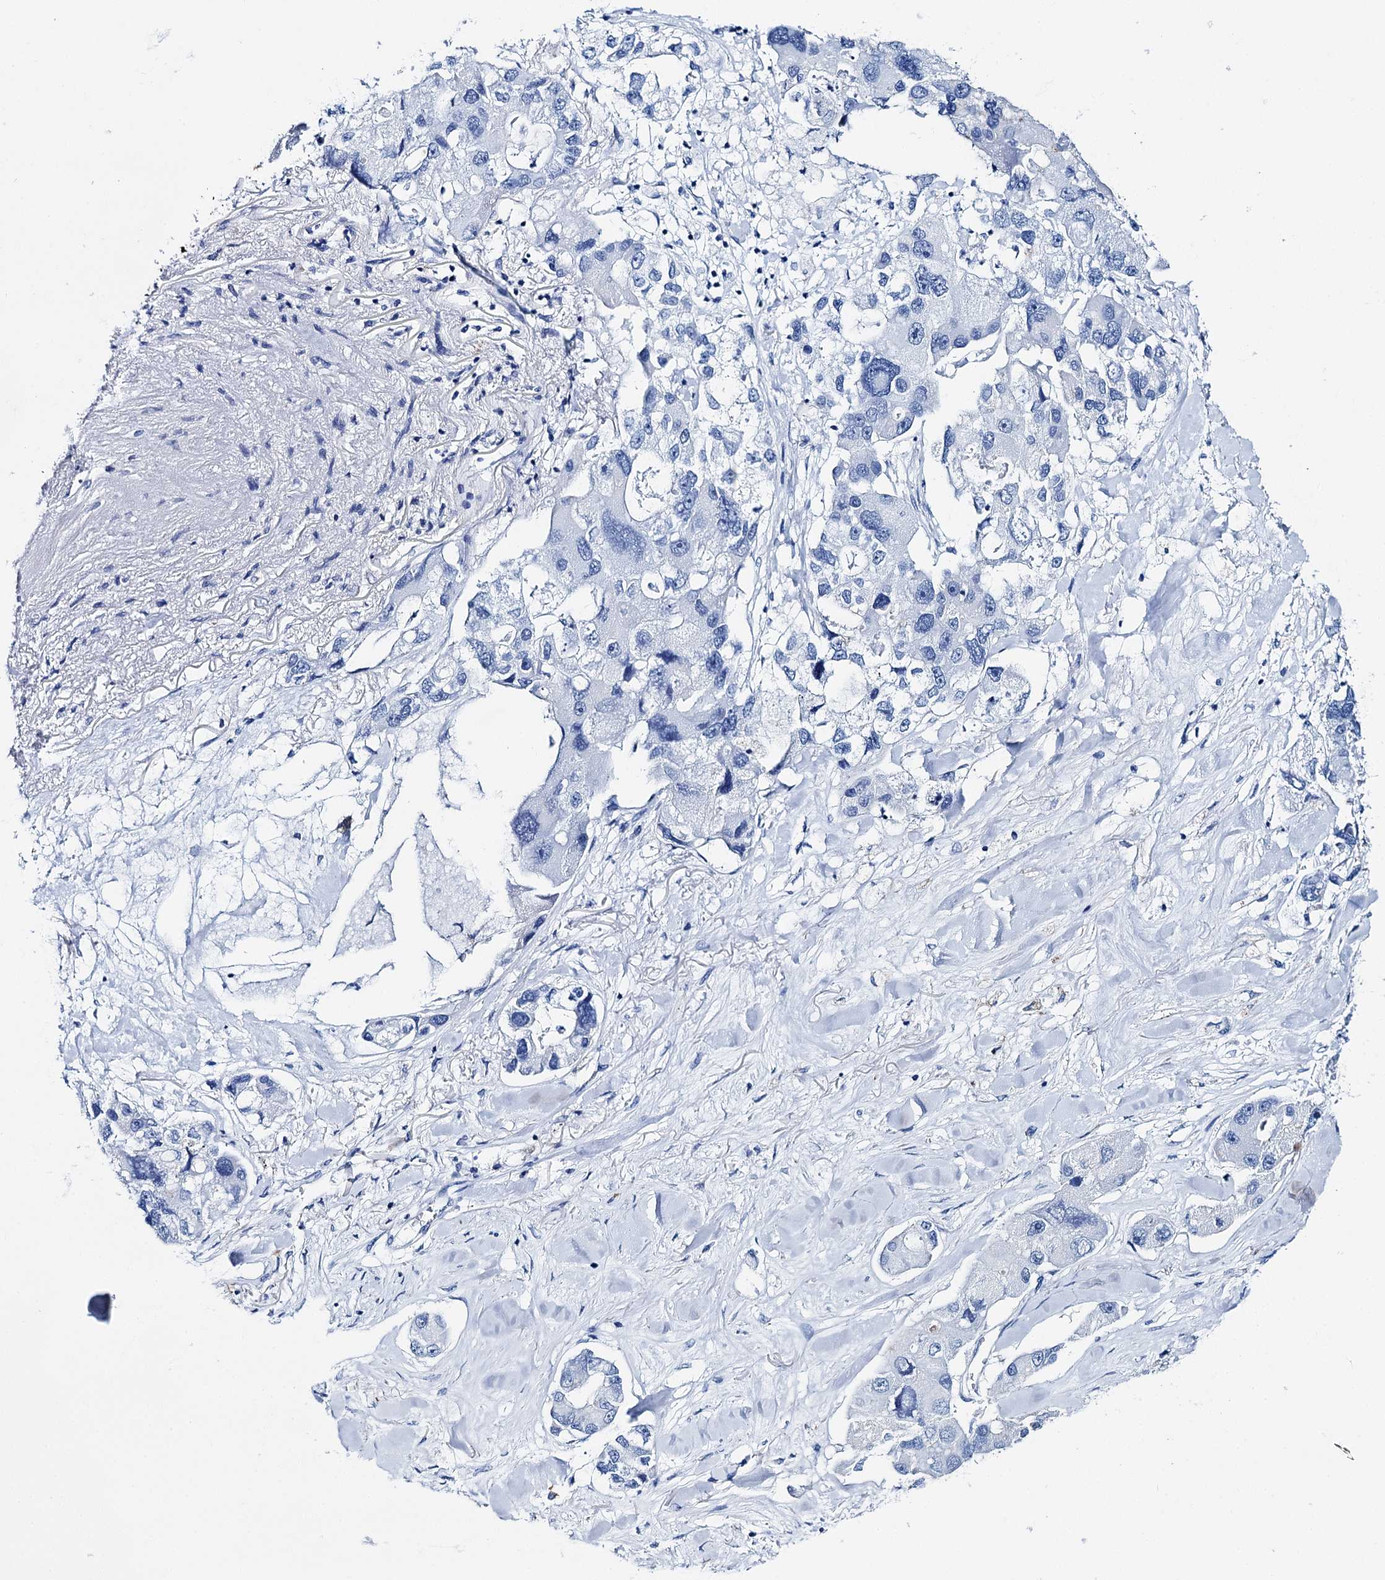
{"staining": {"intensity": "negative", "quantity": "none", "location": "none"}, "tissue": "lung cancer", "cell_type": "Tumor cells", "image_type": "cancer", "snomed": [{"axis": "morphology", "description": "Adenocarcinoma, NOS"}, {"axis": "topography", "description": "Lung"}], "caption": "Protein analysis of lung cancer displays no significant staining in tumor cells.", "gene": "BRINP1", "patient": {"sex": "female", "age": 54}}